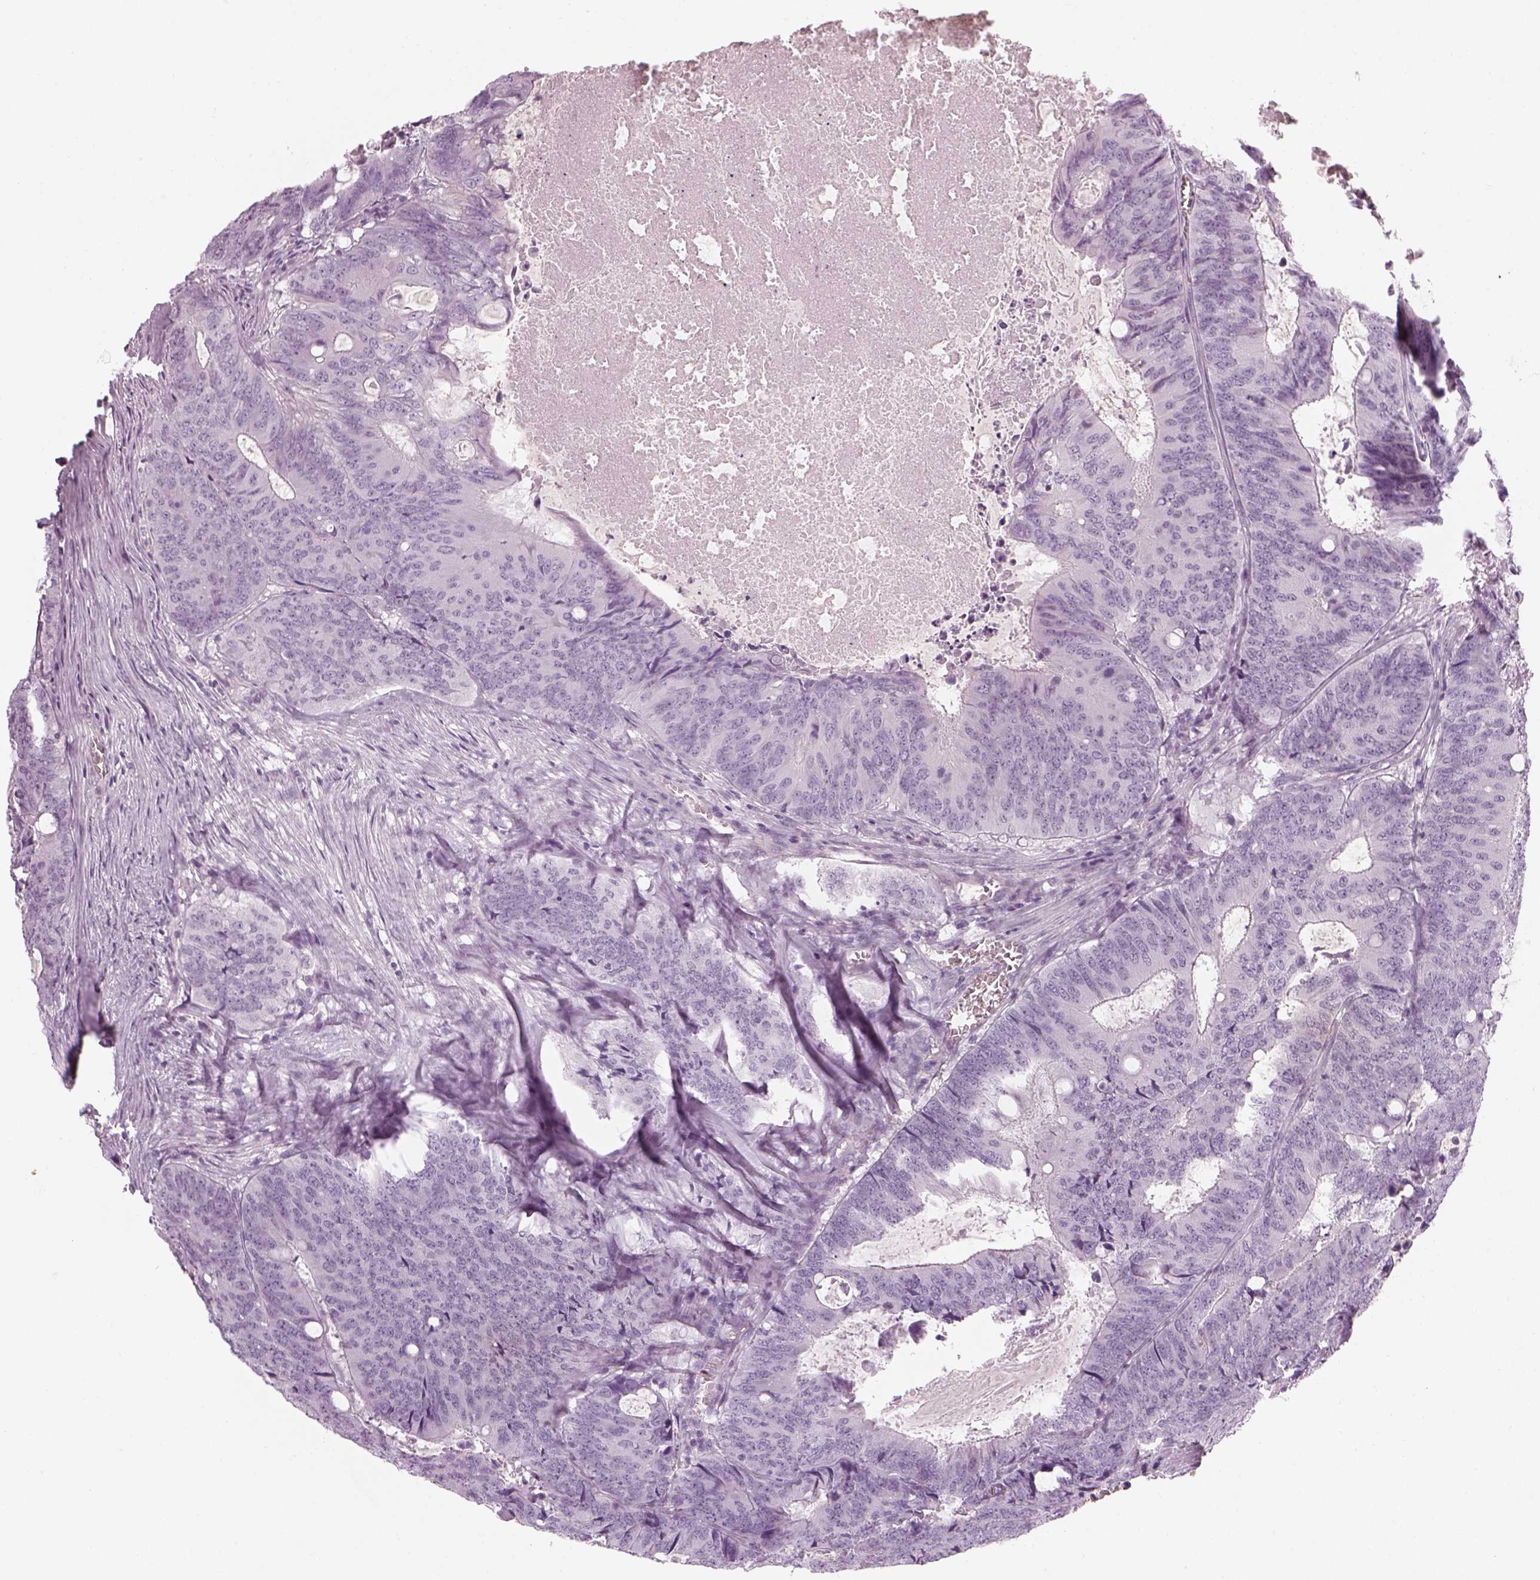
{"staining": {"intensity": "negative", "quantity": "none", "location": "none"}, "tissue": "colorectal cancer", "cell_type": "Tumor cells", "image_type": "cancer", "snomed": [{"axis": "morphology", "description": "Adenocarcinoma, NOS"}, {"axis": "topography", "description": "Colon"}], "caption": "Tumor cells show no significant staining in adenocarcinoma (colorectal).", "gene": "GAS2L2", "patient": {"sex": "male", "age": 67}}